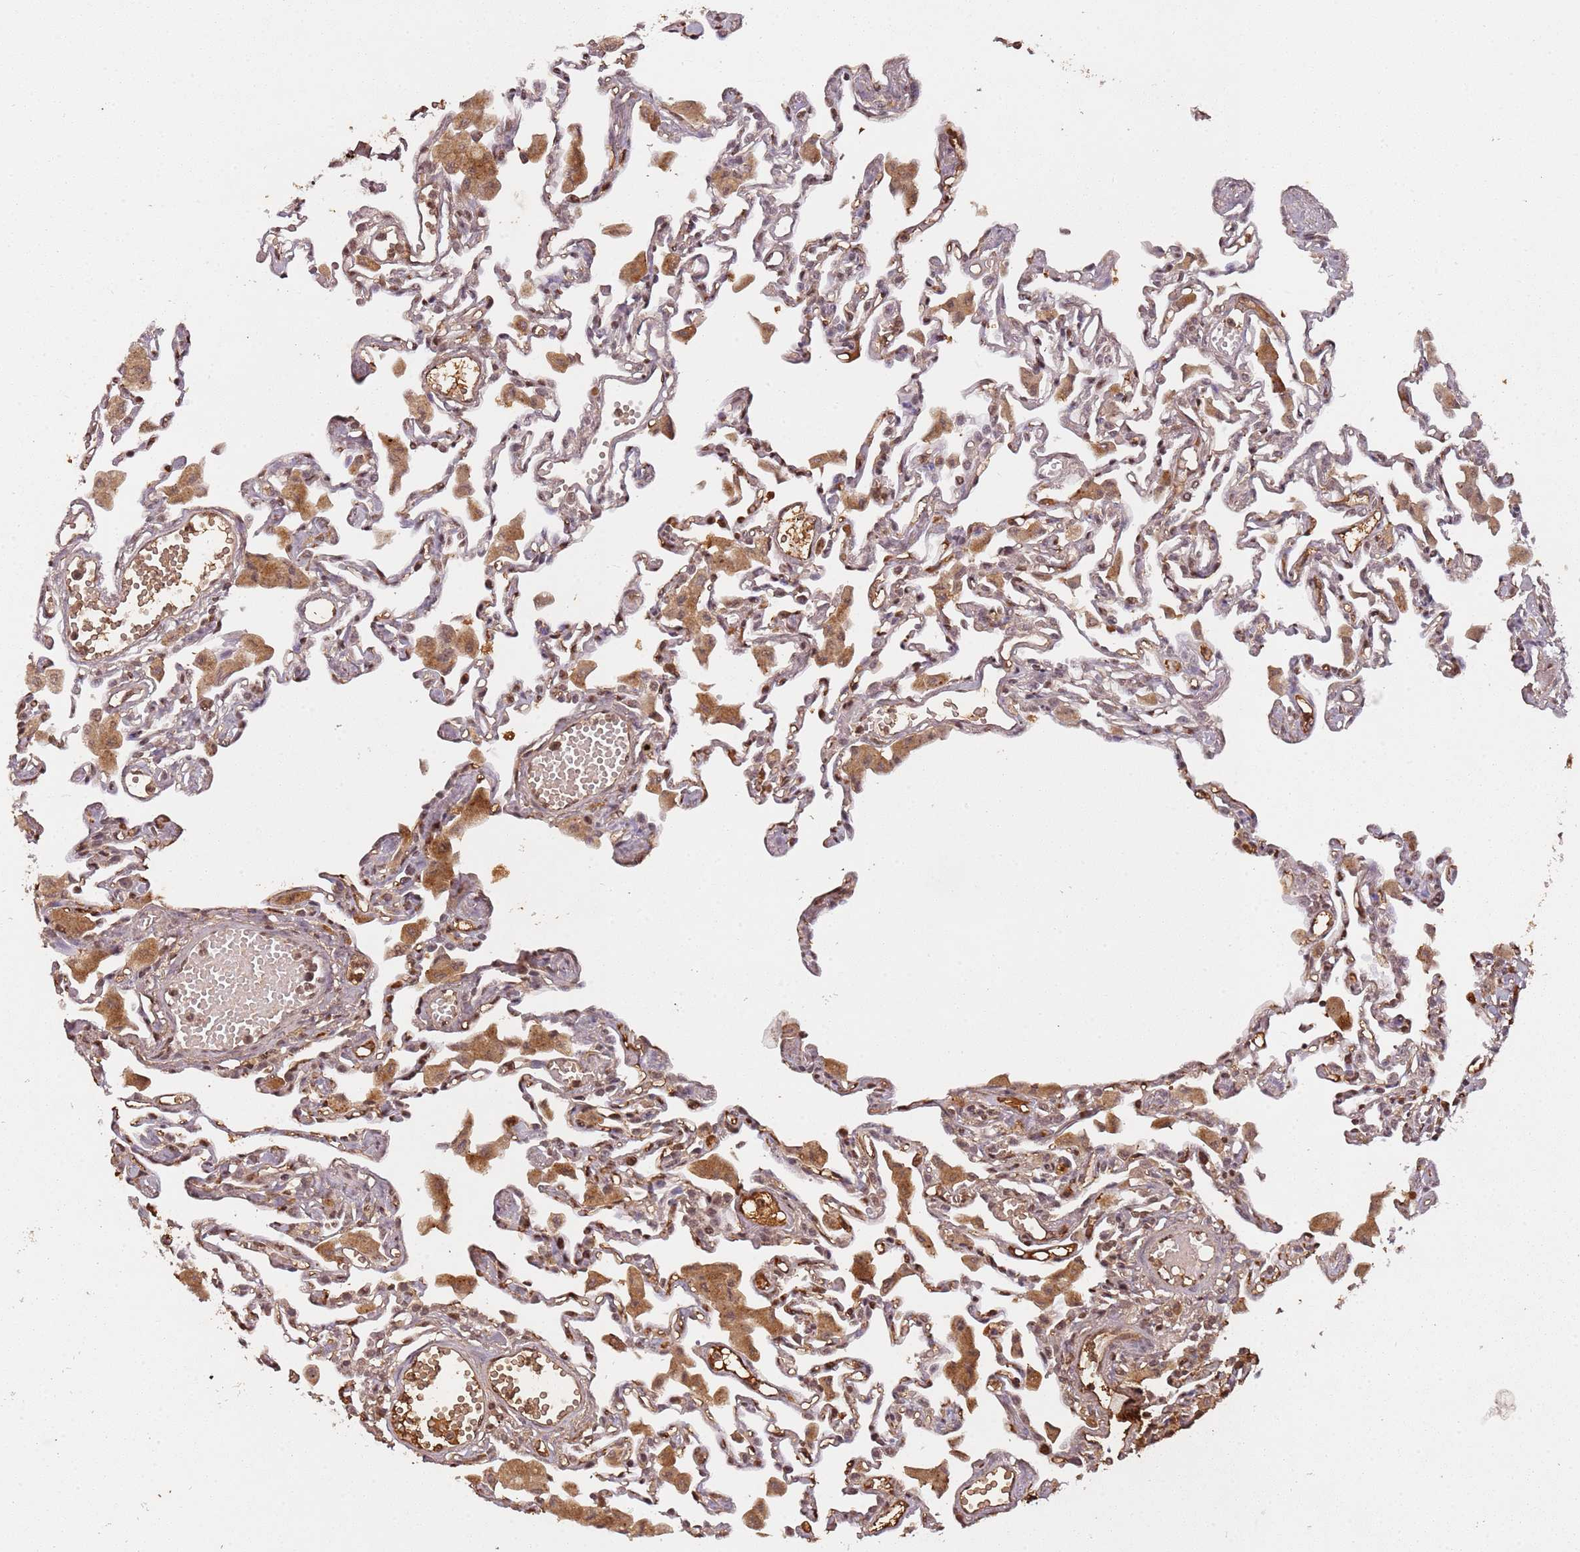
{"staining": {"intensity": "moderate", "quantity": ">75%", "location": "cytoplasmic/membranous,nuclear"}, "tissue": "lung", "cell_type": "Alveolar cells", "image_type": "normal", "snomed": [{"axis": "morphology", "description": "Normal tissue, NOS"}, {"axis": "topography", "description": "Bronchus"}, {"axis": "topography", "description": "Lung"}], "caption": "IHC (DAB (3,3'-diaminobenzidine)) staining of unremarkable human lung shows moderate cytoplasmic/membranous,nuclear protein positivity in approximately >75% of alveolar cells.", "gene": "COL1A2", "patient": {"sex": "female", "age": 49}}